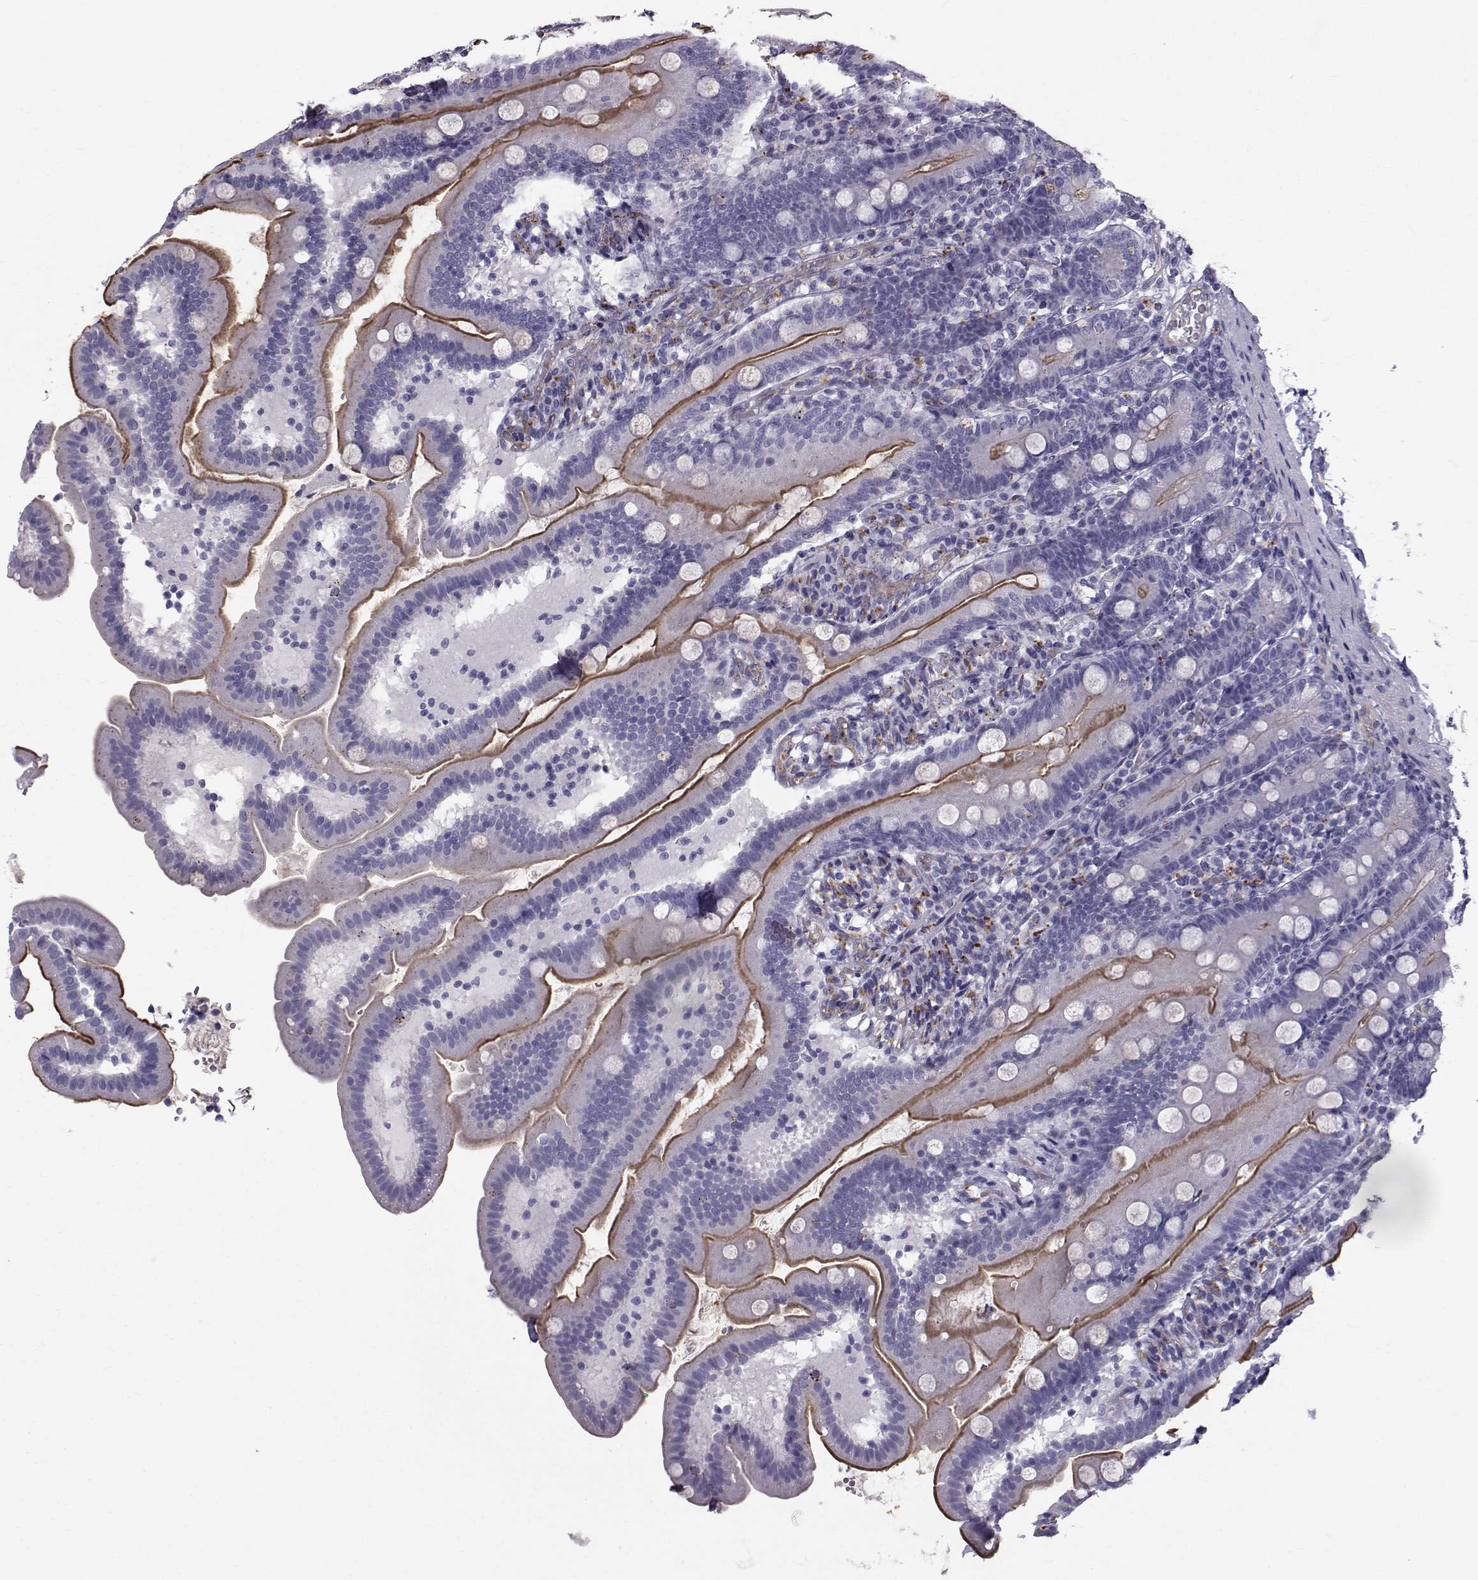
{"staining": {"intensity": "strong", "quantity": ">75%", "location": "cytoplasmic/membranous"}, "tissue": "duodenum", "cell_type": "Glandular cells", "image_type": "normal", "snomed": [{"axis": "morphology", "description": "Normal tissue, NOS"}, {"axis": "topography", "description": "Duodenum"}], "caption": "A brown stain shows strong cytoplasmic/membranous staining of a protein in glandular cells of unremarkable human duodenum. Ihc stains the protein in brown and the nuclei are stained blue.", "gene": "CALCR", "patient": {"sex": "female", "age": 67}}